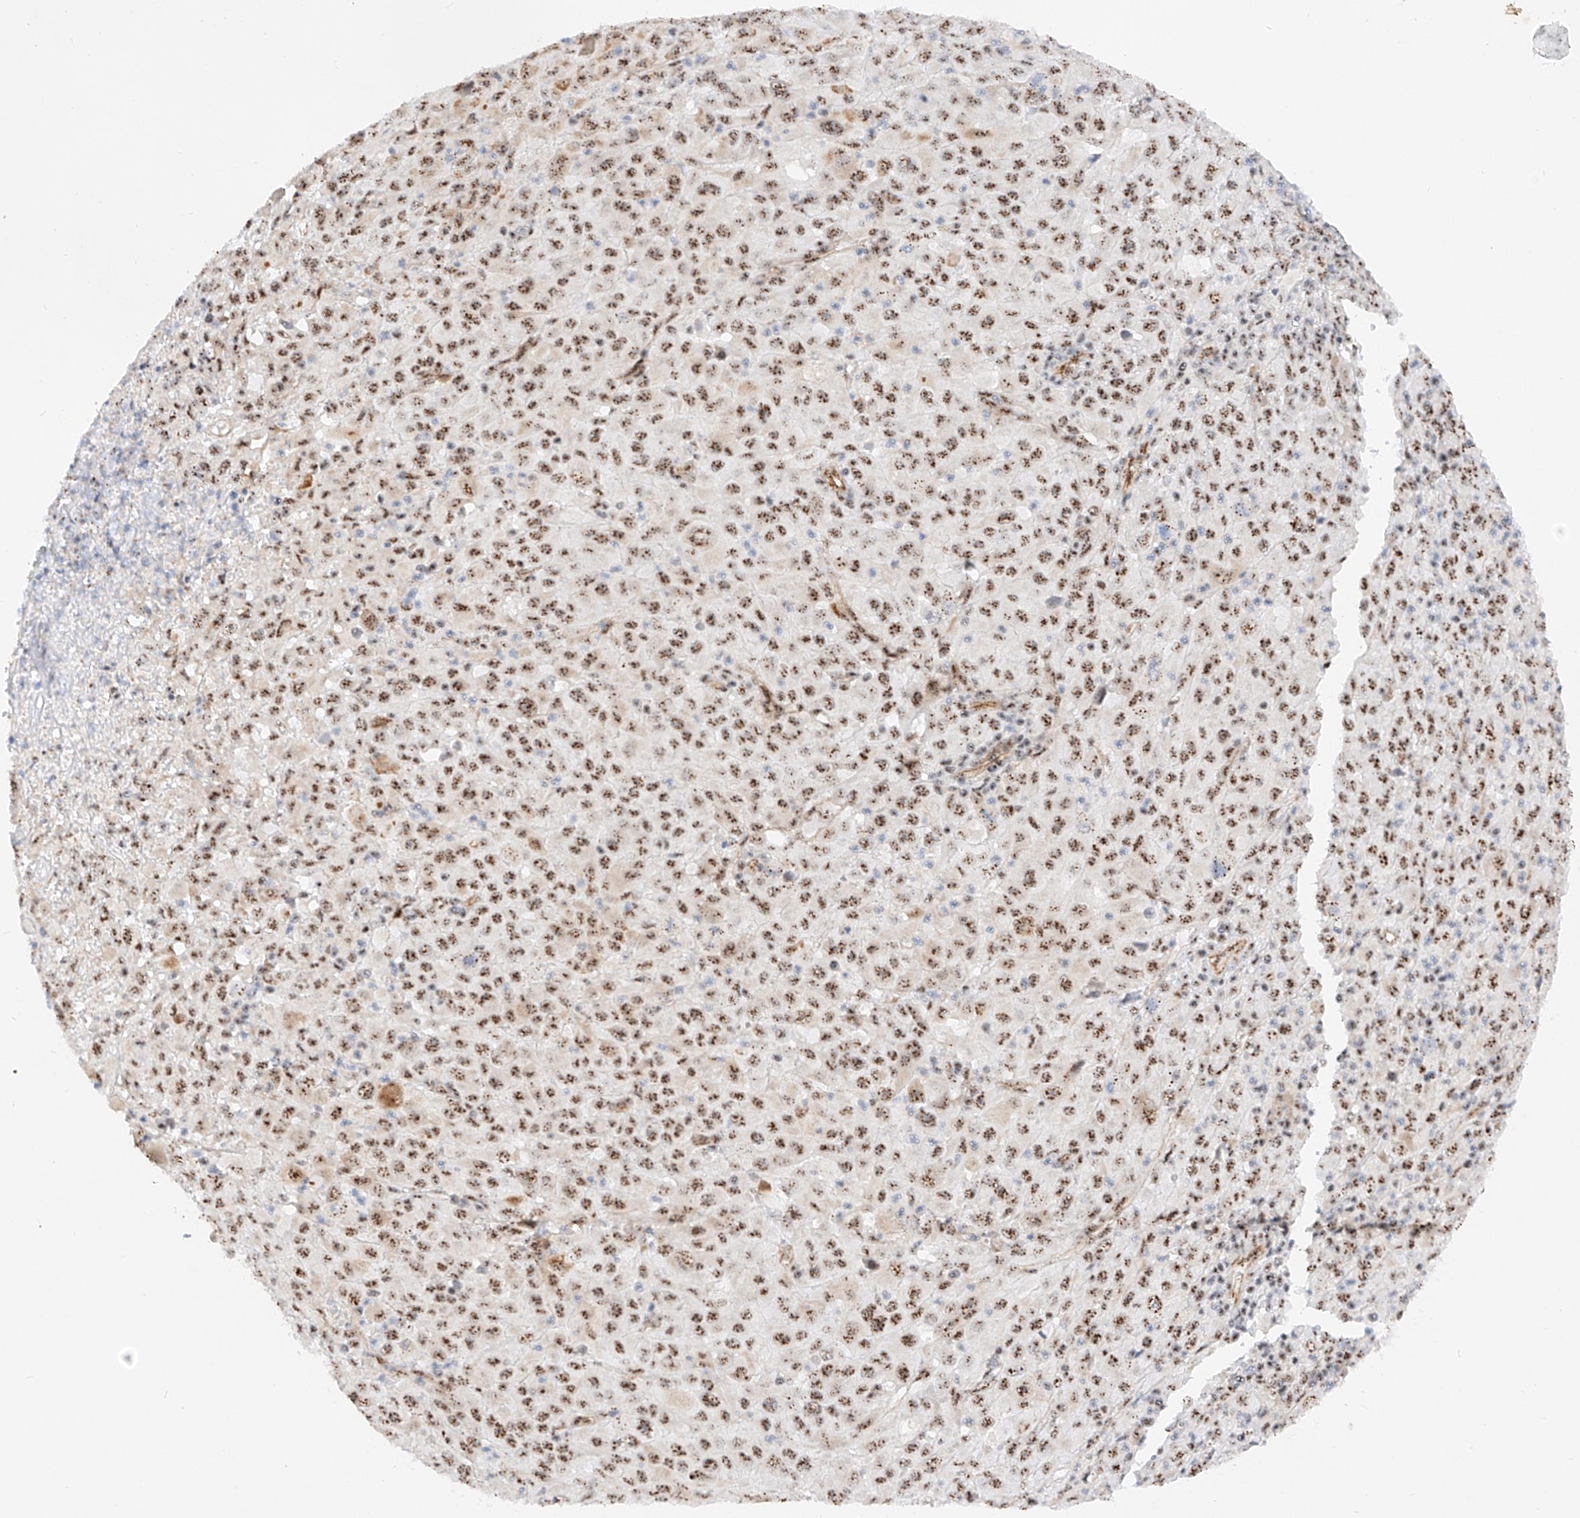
{"staining": {"intensity": "strong", "quantity": ">75%", "location": "nuclear"}, "tissue": "melanoma", "cell_type": "Tumor cells", "image_type": "cancer", "snomed": [{"axis": "morphology", "description": "Malignant melanoma, Metastatic site"}, {"axis": "topography", "description": "Skin"}], "caption": "A brown stain labels strong nuclear positivity of a protein in human malignant melanoma (metastatic site) tumor cells.", "gene": "ATXN7L2", "patient": {"sex": "female", "age": 56}}